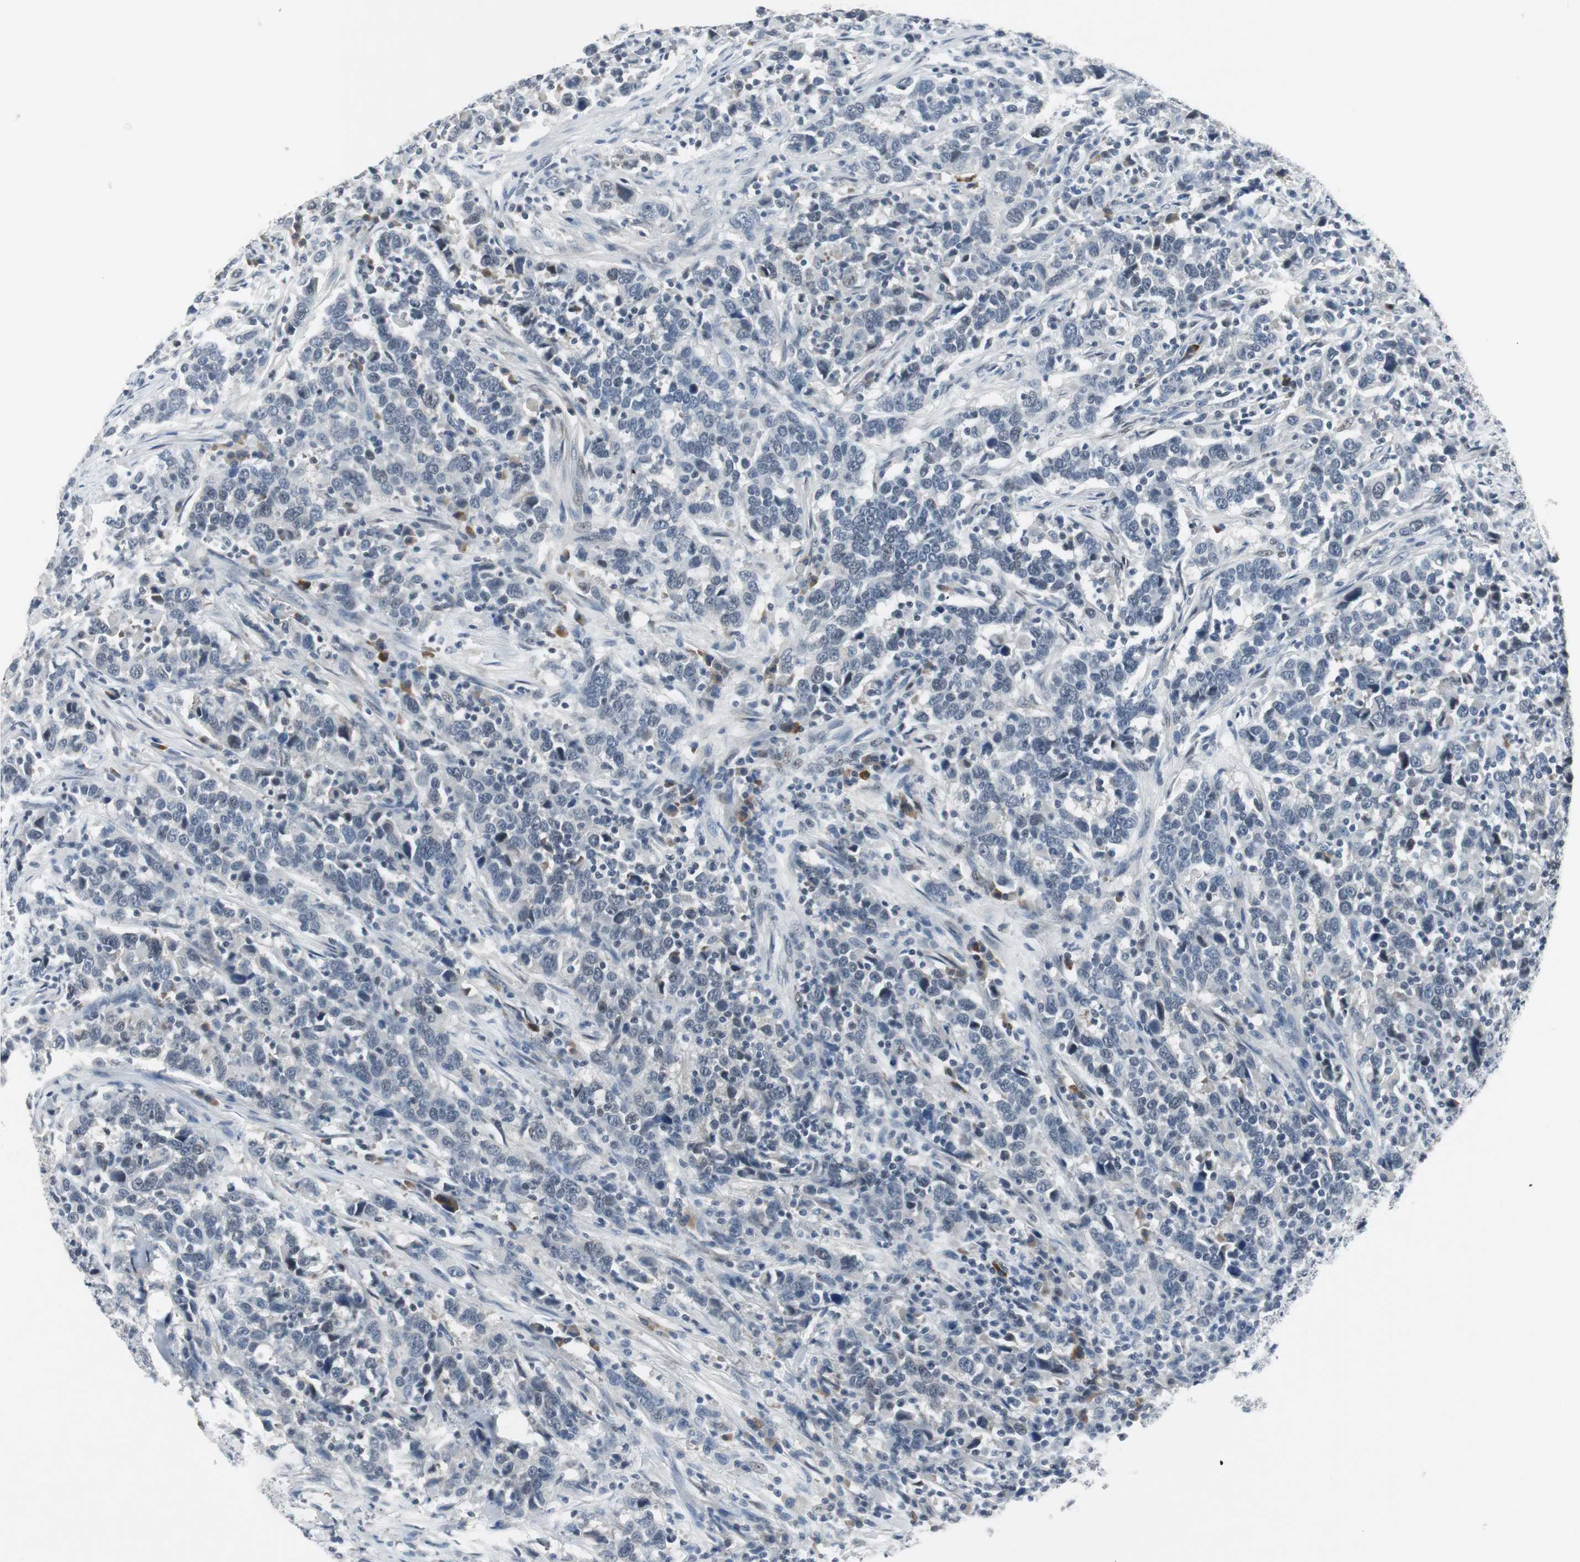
{"staining": {"intensity": "negative", "quantity": "none", "location": "none"}, "tissue": "urothelial cancer", "cell_type": "Tumor cells", "image_type": "cancer", "snomed": [{"axis": "morphology", "description": "Urothelial carcinoma, High grade"}, {"axis": "topography", "description": "Urinary bladder"}], "caption": "High power microscopy photomicrograph of an immunohistochemistry (IHC) photomicrograph of high-grade urothelial carcinoma, revealing no significant expression in tumor cells.", "gene": "ELK1", "patient": {"sex": "male", "age": 61}}